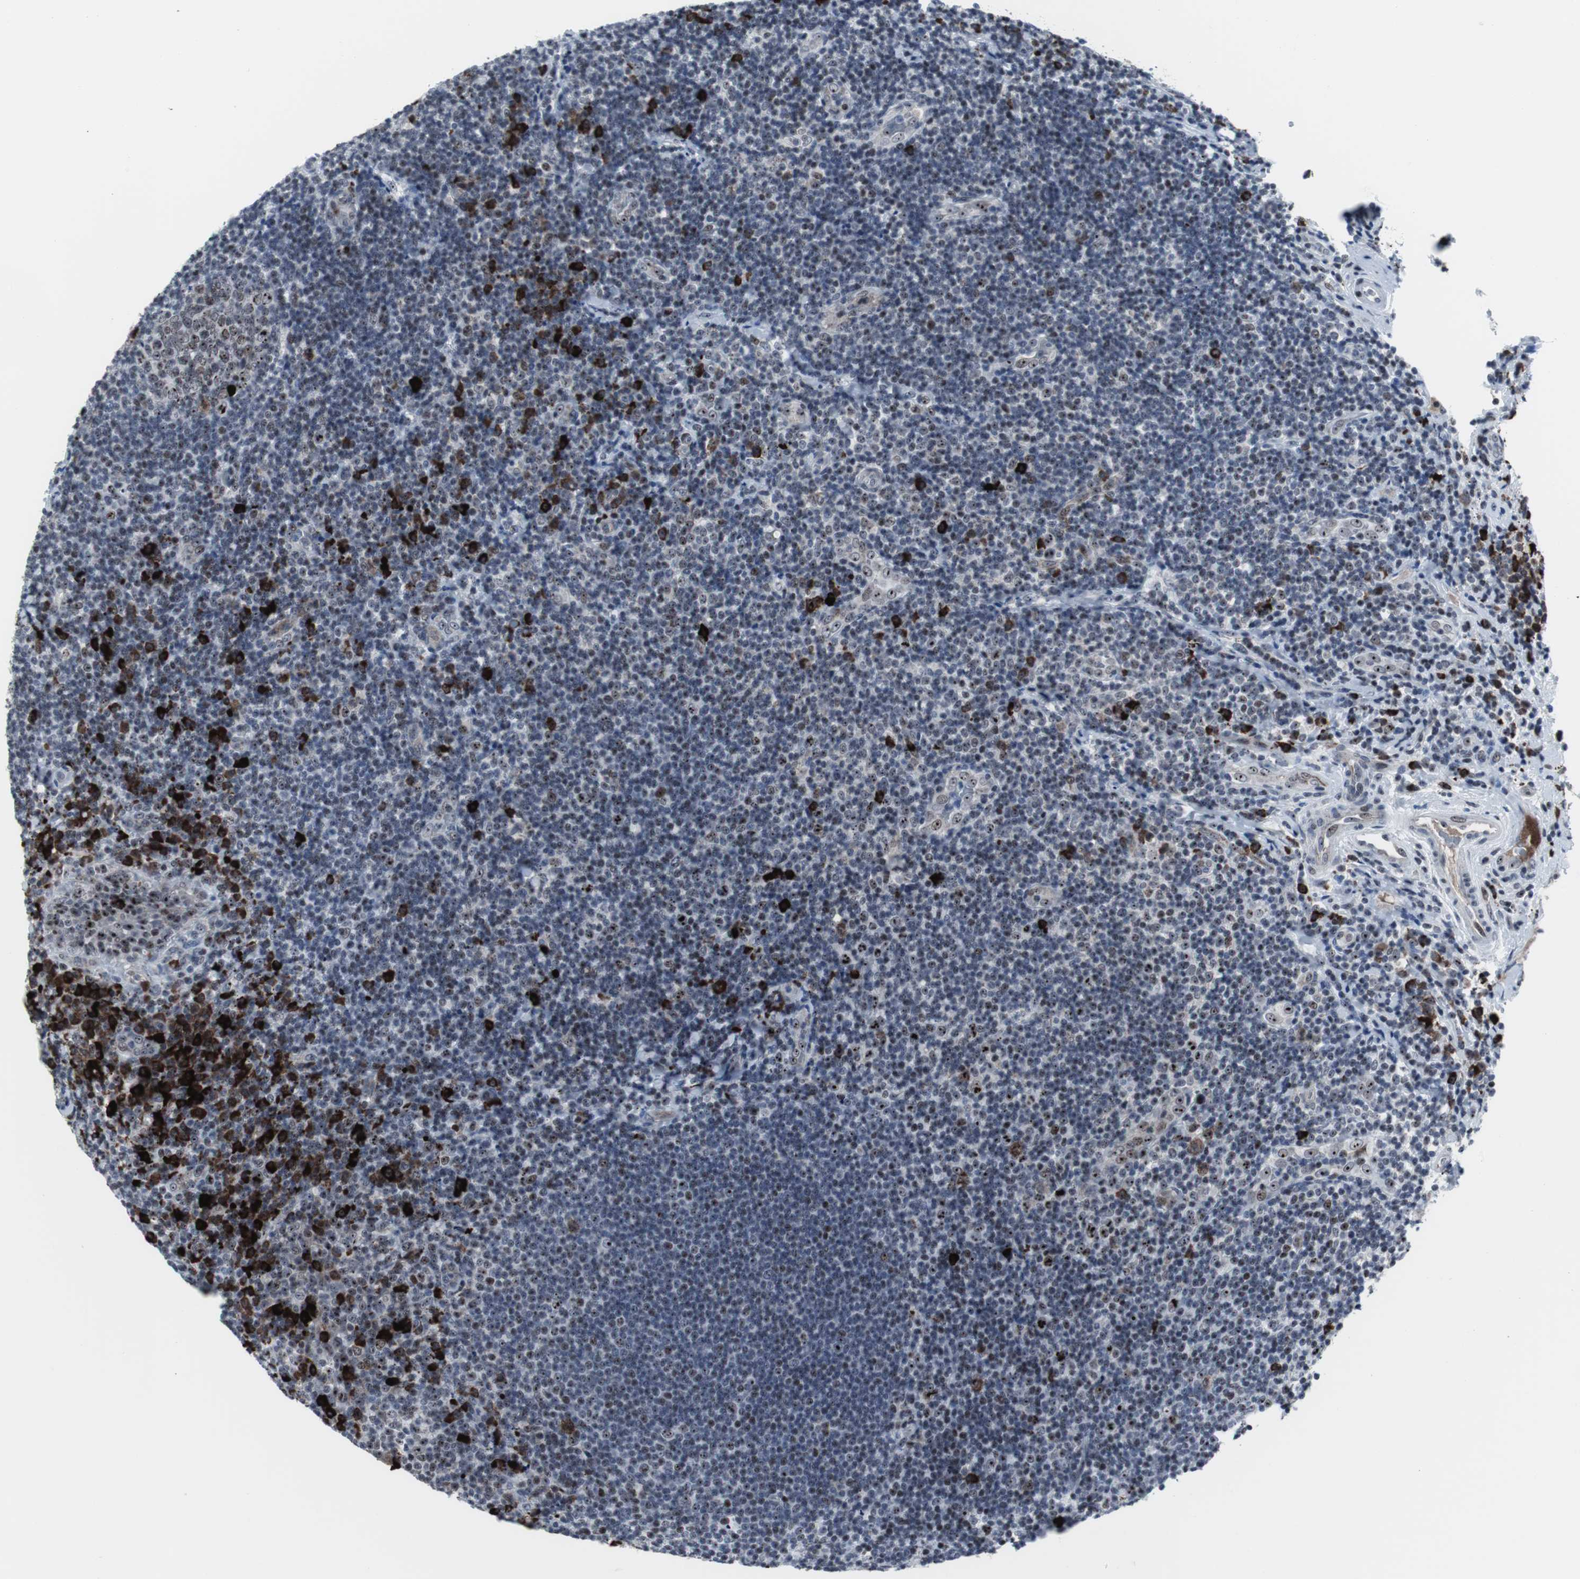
{"staining": {"intensity": "weak", "quantity": "<25%", "location": "nuclear"}, "tissue": "lymphoma", "cell_type": "Tumor cells", "image_type": "cancer", "snomed": [{"axis": "morphology", "description": "Malignant lymphoma, non-Hodgkin's type, High grade"}, {"axis": "topography", "description": "Tonsil"}], "caption": "A high-resolution image shows IHC staining of lymphoma, which exhibits no significant staining in tumor cells. (IHC, brightfield microscopy, high magnification).", "gene": "DOK1", "patient": {"sex": "female", "age": 36}}